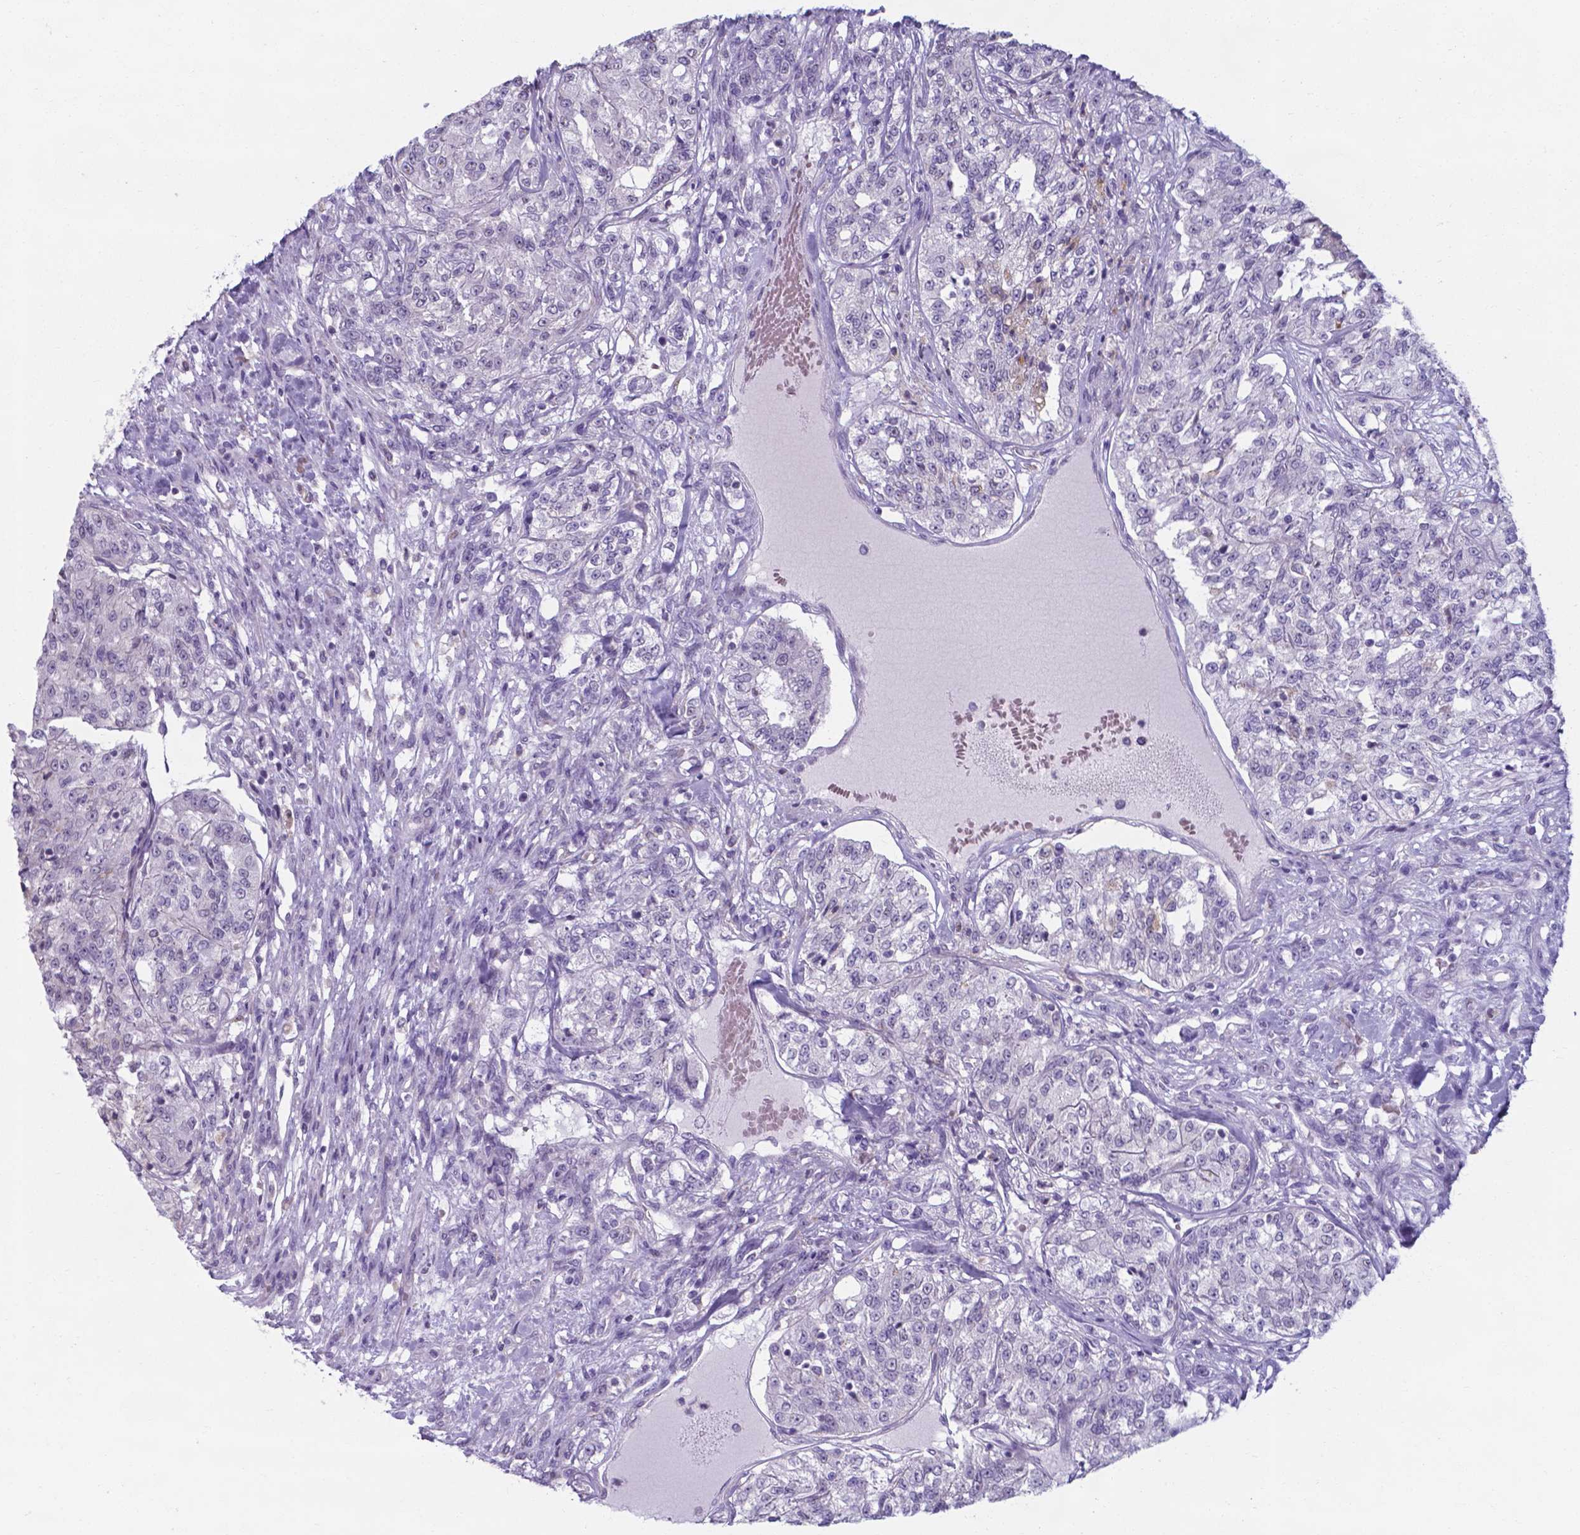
{"staining": {"intensity": "negative", "quantity": "none", "location": "none"}, "tissue": "renal cancer", "cell_type": "Tumor cells", "image_type": "cancer", "snomed": [{"axis": "morphology", "description": "Adenocarcinoma, NOS"}, {"axis": "topography", "description": "Kidney"}], "caption": "Immunohistochemistry photomicrograph of neoplastic tissue: human adenocarcinoma (renal) stained with DAB (3,3'-diaminobenzidine) demonstrates no significant protein positivity in tumor cells.", "gene": "AP5B1", "patient": {"sex": "female", "age": 63}}